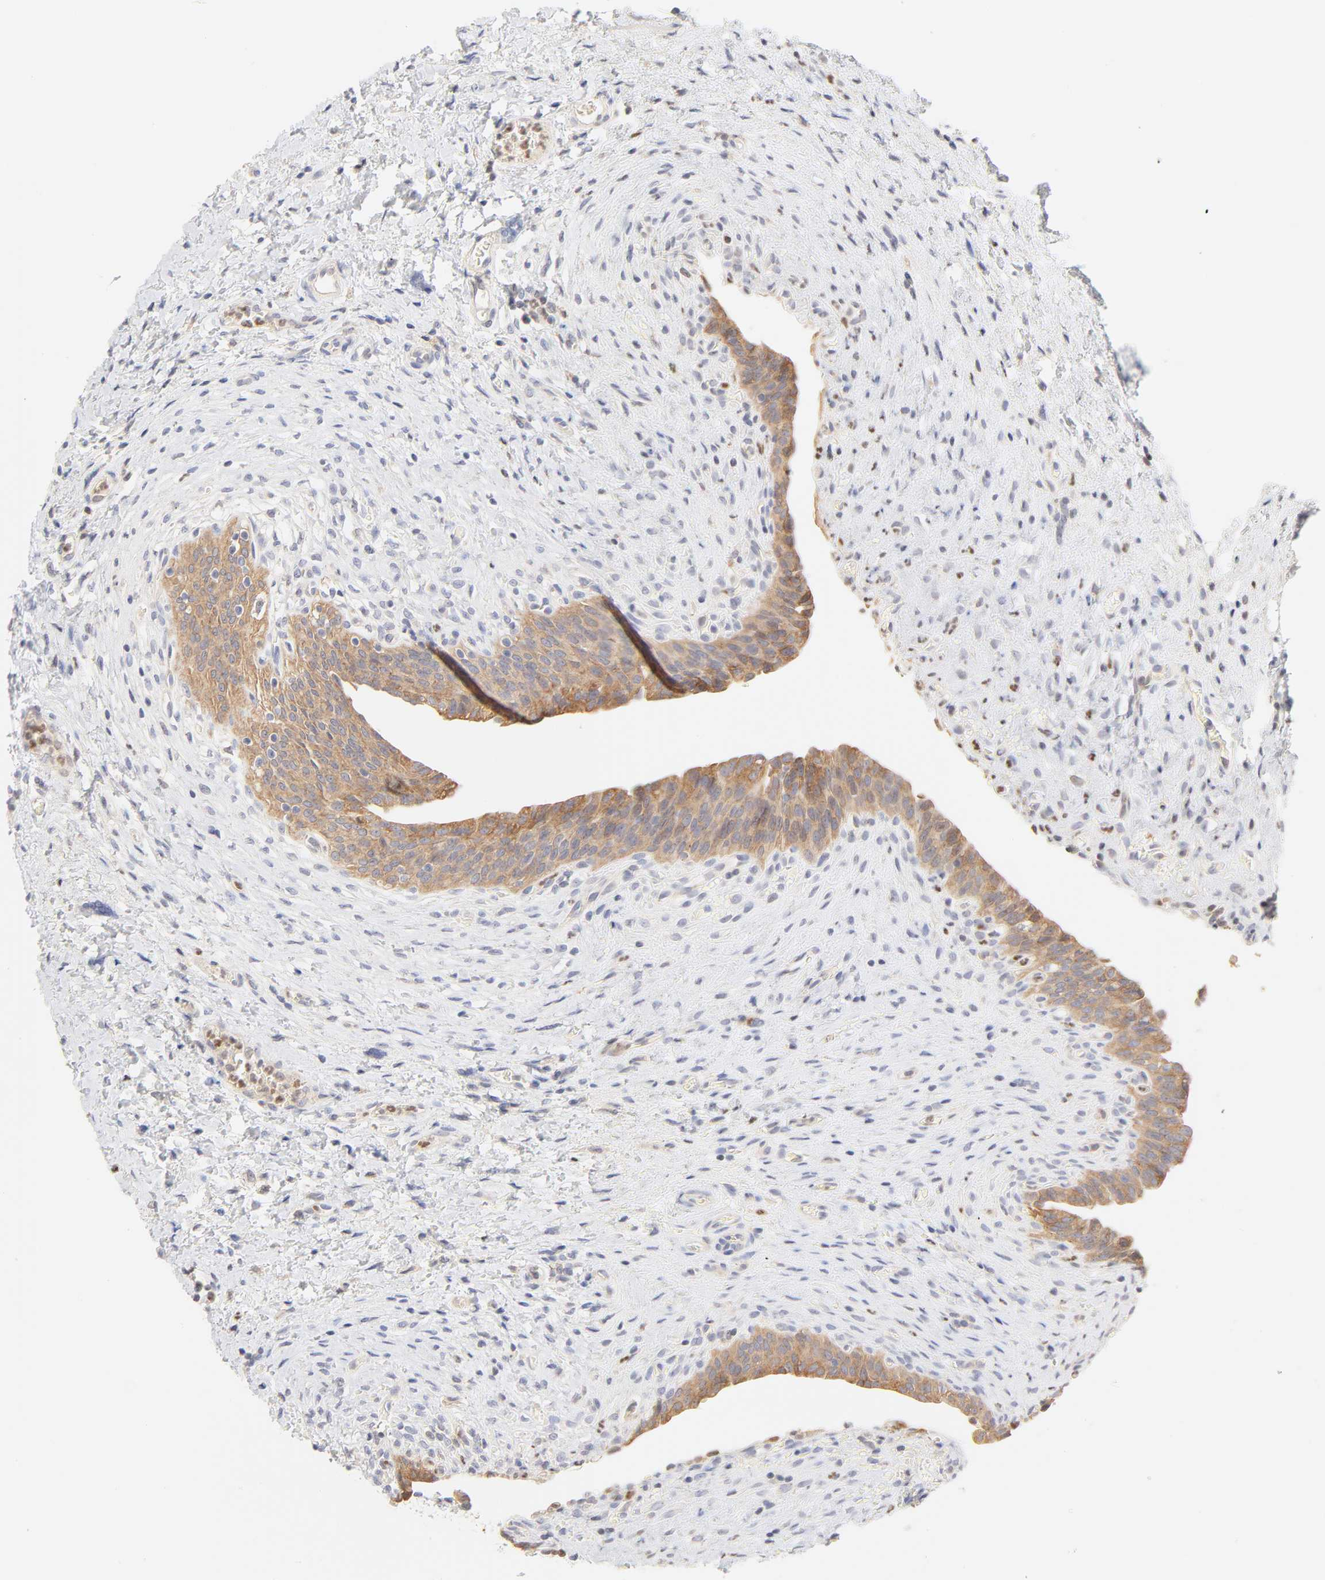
{"staining": {"intensity": "moderate", "quantity": ">75%", "location": "cytoplasmic/membranous"}, "tissue": "urinary bladder", "cell_type": "Urothelial cells", "image_type": "normal", "snomed": [{"axis": "morphology", "description": "Normal tissue, NOS"}, {"axis": "morphology", "description": "Dysplasia, NOS"}, {"axis": "topography", "description": "Urinary bladder"}], "caption": "Brown immunohistochemical staining in unremarkable human urinary bladder demonstrates moderate cytoplasmic/membranous expression in approximately >75% of urothelial cells. The protein is shown in brown color, while the nuclei are stained blue.", "gene": "MTERF2", "patient": {"sex": "male", "age": 35}}